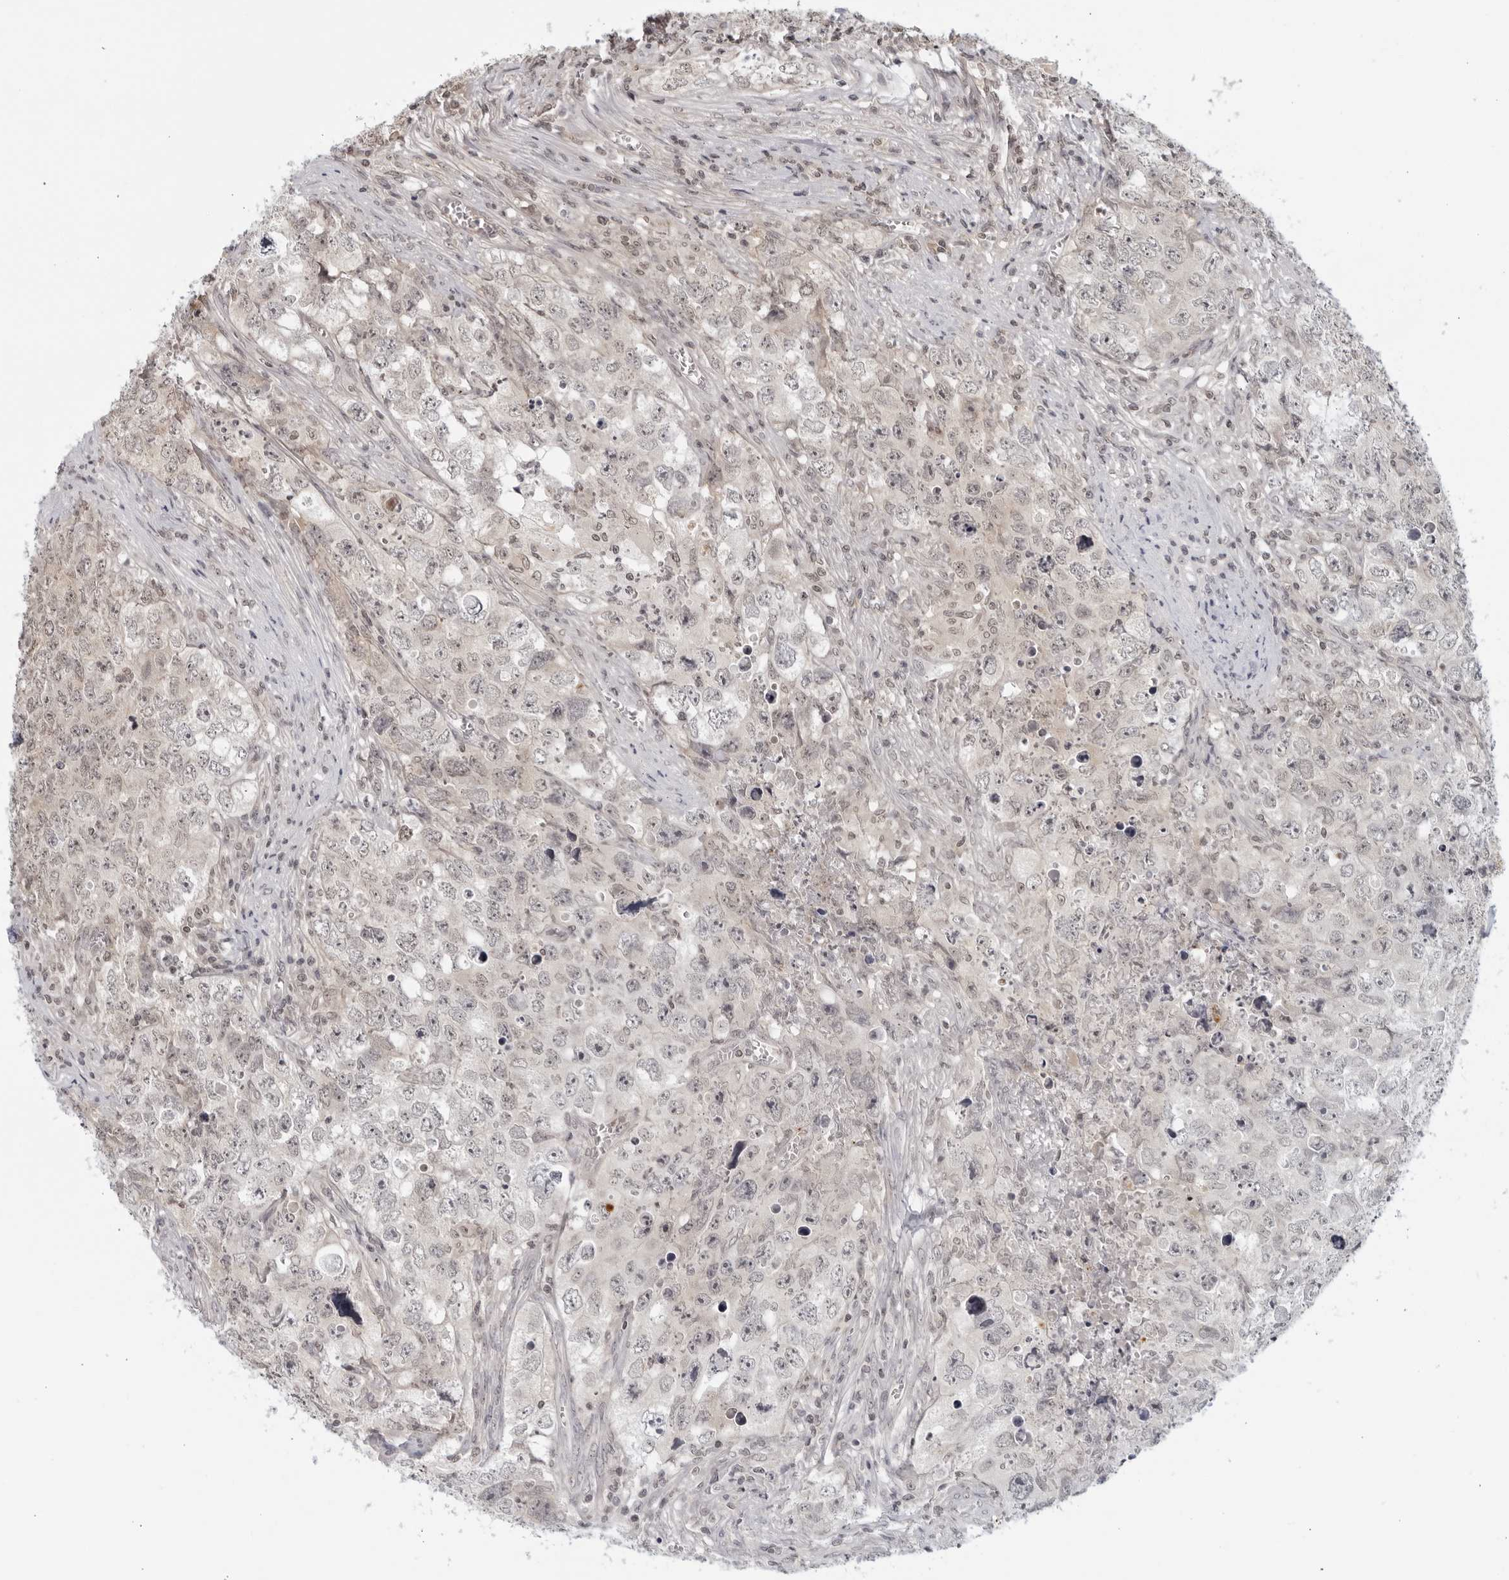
{"staining": {"intensity": "negative", "quantity": "none", "location": "none"}, "tissue": "testis cancer", "cell_type": "Tumor cells", "image_type": "cancer", "snomed": [{"axis": "morphology", "description": "Seminoma, NOS"}, {"axis": "morphology", "description": "Carcinoma, Embryonal, NOS"}, {"axis": "topography", "description": "Testis"}], "caption": "An immunohistochemistry (IHC) histopathology image of testis seminoma is shown. There is no staining in tumor cells of testis seminoma. Brightfield microscopy of immunohistochemistry stained with DAB (3,3'-diaminobenzidine) (brown) and hematoxylin (blue), captured at high magnification.", "gene": "CC2D1B", "patient": {"sex": "male", "age": 43}}